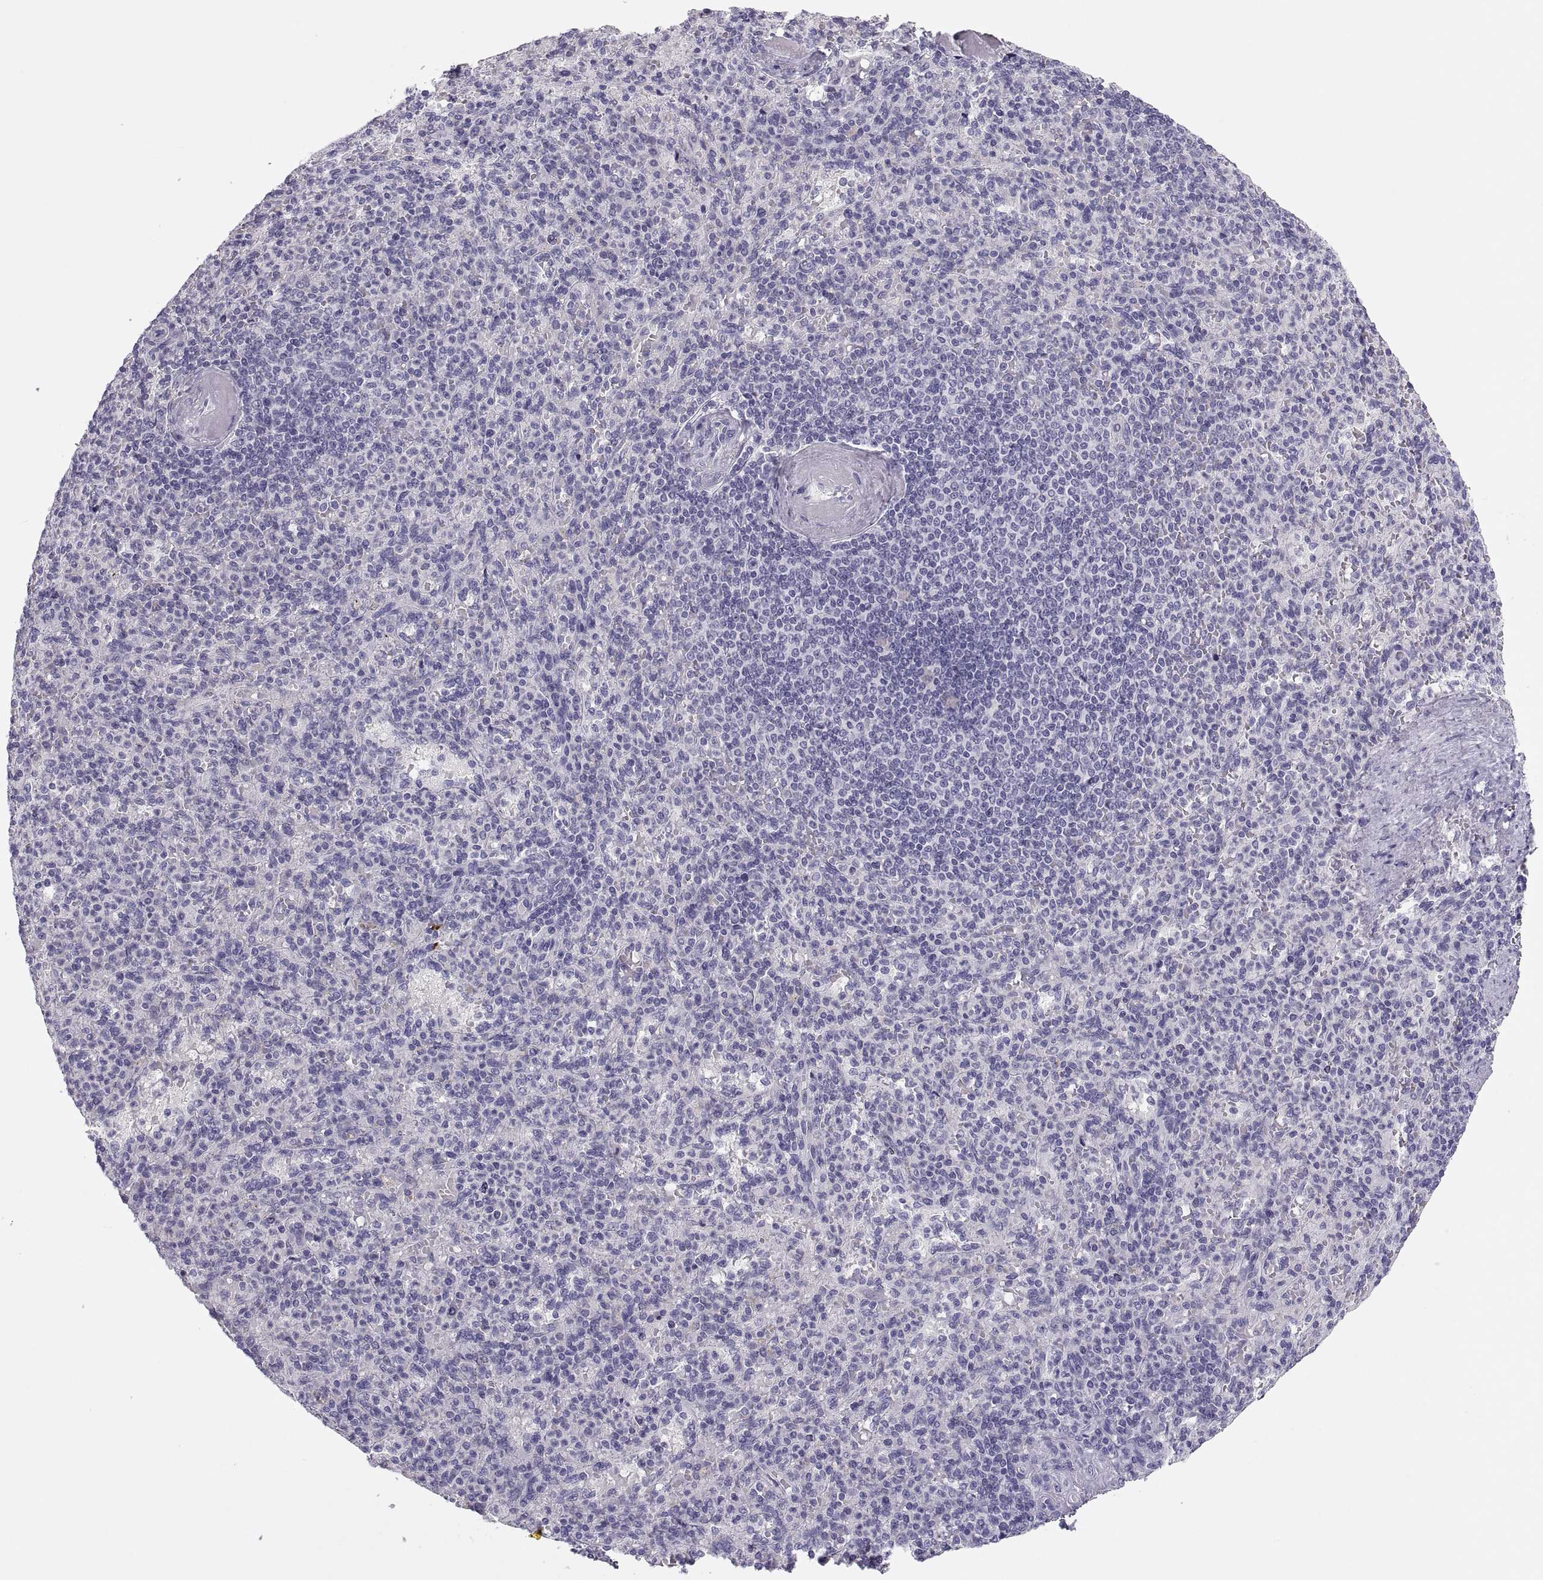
{"staining": {"intensity": "negative", "quantity": "none", "location": "none"}, "tissue": "spleen", "cell_type": "Cells in red pulp", "image_type": "normal", "snomed": [{"axis": "morphology", "description": "Normal tissue, NOS"}, {"axis": "topography", "description": "Spleen"}], "caption": "High power microscopy histopathology image of an immunohistochemistry image of benign spleen, revealing no significant expression in cells in red pulp.", "gene": "MAGEB2", "patient": {"sex": "female", "age": 74}}